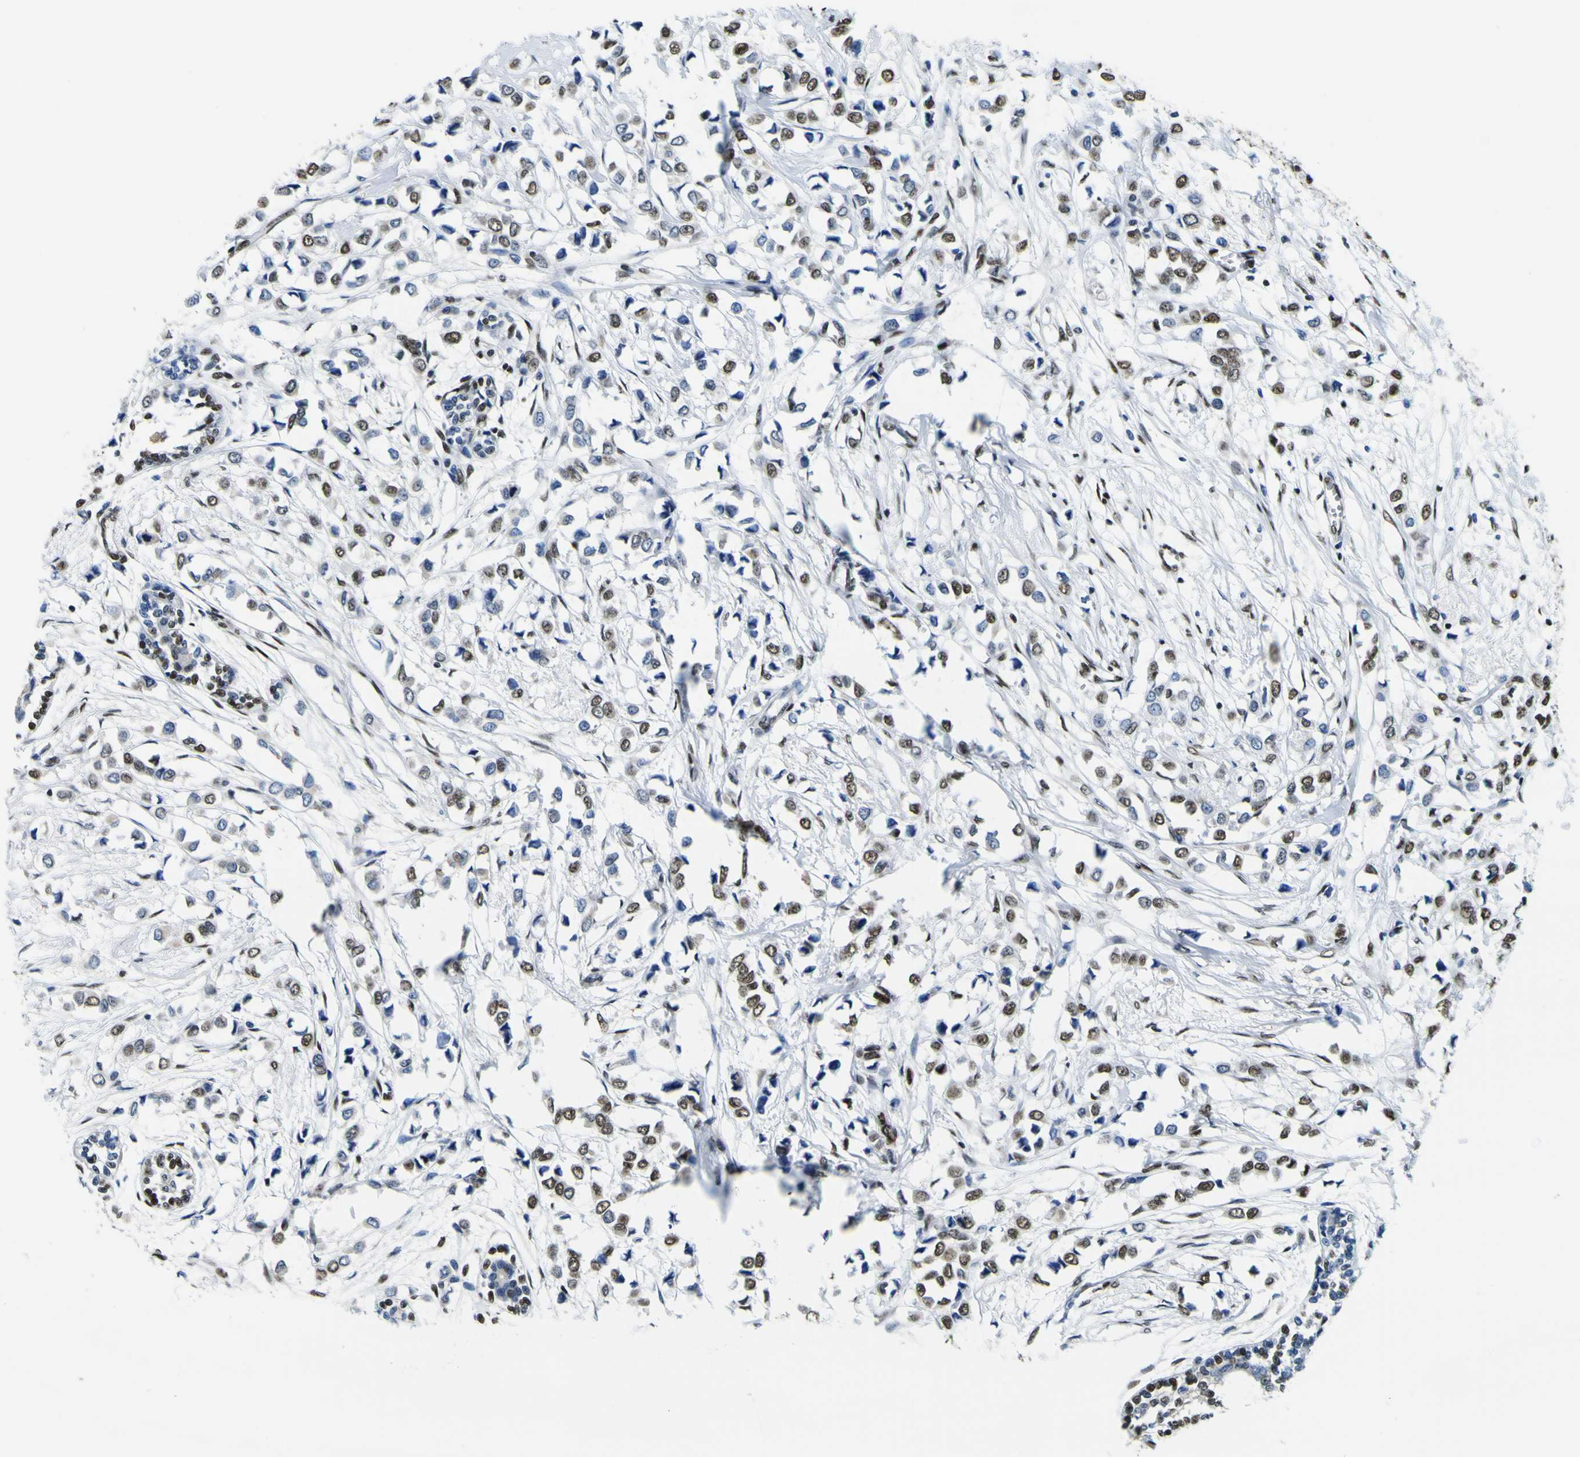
{"staining": {"intensity": "strong", "quantity": ">75%", "location": "nuclear"}, "tissue": "breast cancer", "cell_type": "Tumor cells", "image_type": "cancer", "snomed": [{"axis": "morphology", "description": "Lobular carcinoma"}, {"axis": "topography", "description": "Breast"}], "caption": "The histopathology image displays immunohistochemical staining of breast lobular carcinoma. There is strong nuclear staining is appreciated in about >75% of tumor cells.", "gene": "SP1", "patient": {"sex": "female", "age": 51}}